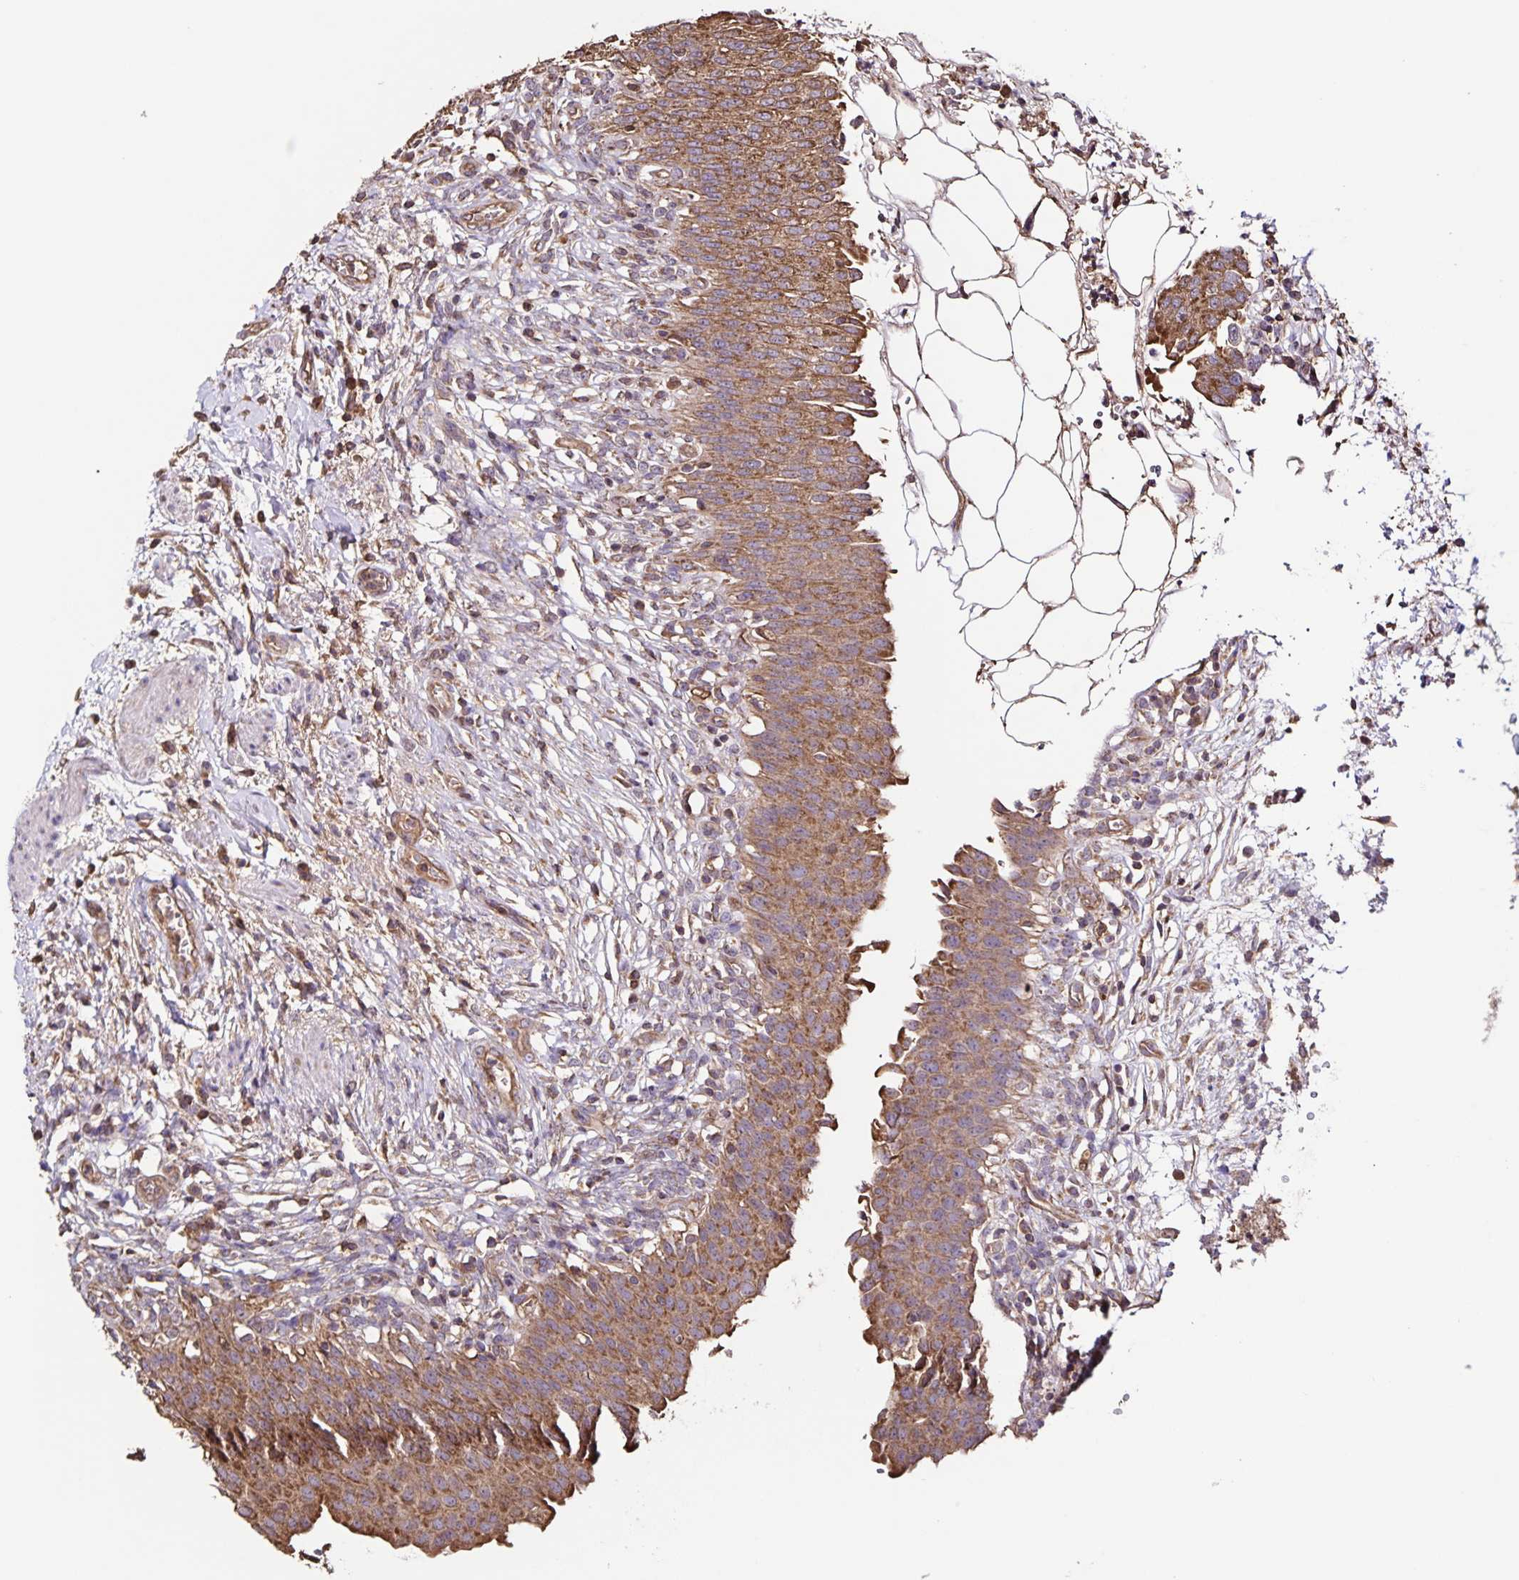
{"staining": {"intensity": "moderate", "quantity": ">75%", "location": "cytoplasmic/membranous"}, "tissue": "urinary bladder", "cell_type": "Urothelial cells", "image_type": "normal", "snomed": [{"axis": "morphology", "description": "Normal tissue, NOS"}, {"axis": "topography", "description": "Urinary bladder"}, {"axis": "topography", "description": "Peripheral nerve tissue"}], "caption": "IHC image of normal urinary bladder: human urinary bladder stained using immunohistochemistry exhibits medium levels of moderate protein expression localized specifically in the cytoplasmic/membranous of urothelial cells, appearing as a cytoplasmic/membranous brown color.", "gene": "MAN1A1", "patient": {"sex": "female", "age": 60}}